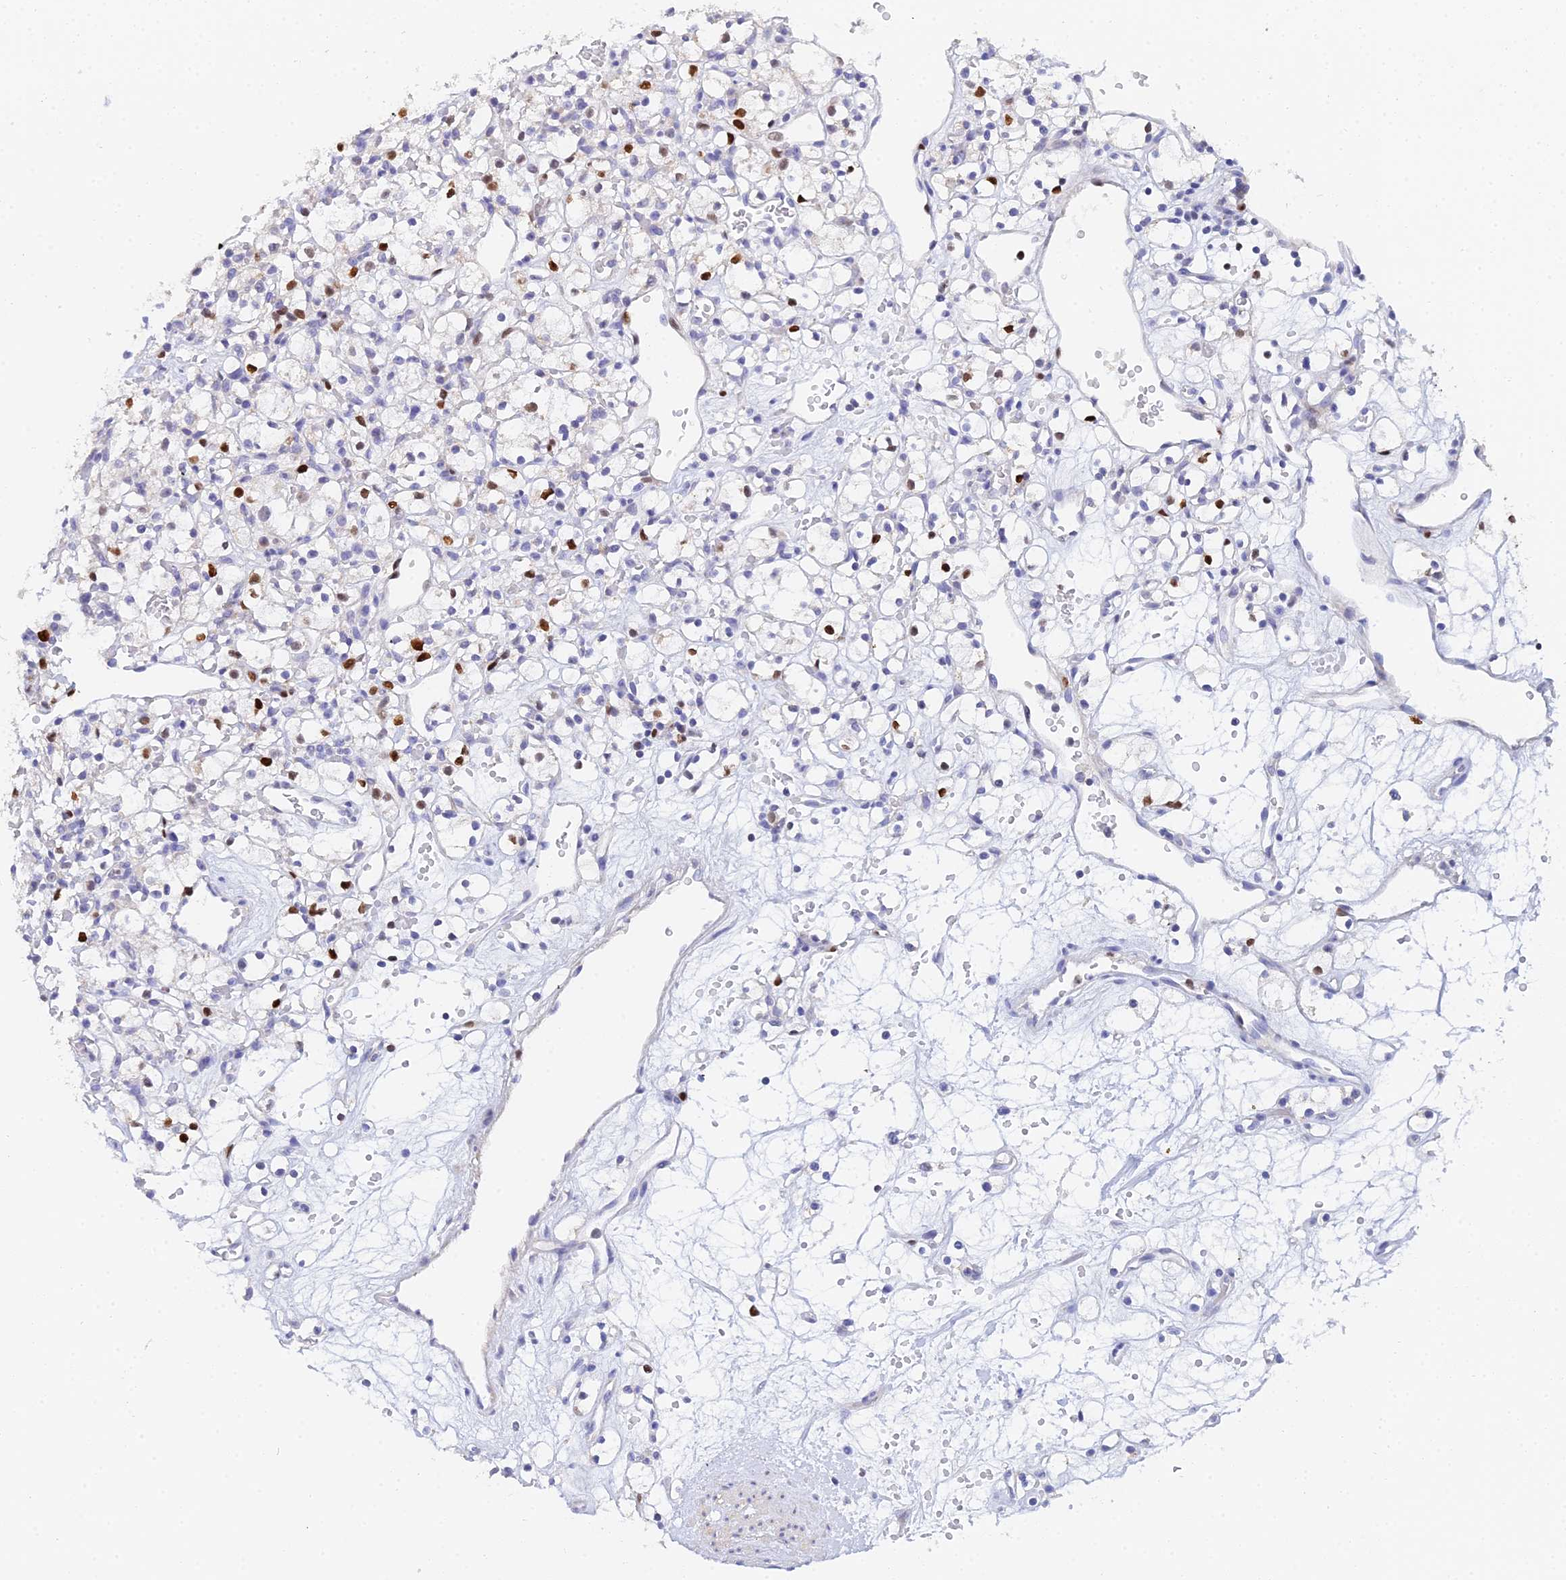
{"staining": {"intensity": "strong", "quantity": "<25%", "location": "nuclear"}, "tissue": "renal cancer", "cell_type": "Tumor cells", "image_type": "cancer", "snomed": [{"axis": "morphology", "description": "Adenocarcinoma, NOS"}, {"axis": "topography", "description": "Kidney"}], "caption": "The immunohistochemical stain highlights strong nuclear expression in tumor cells of renal adenocarcinoma tissue.", "gene": "MCM2", "patient": {"sex": "female", "age": 59}}